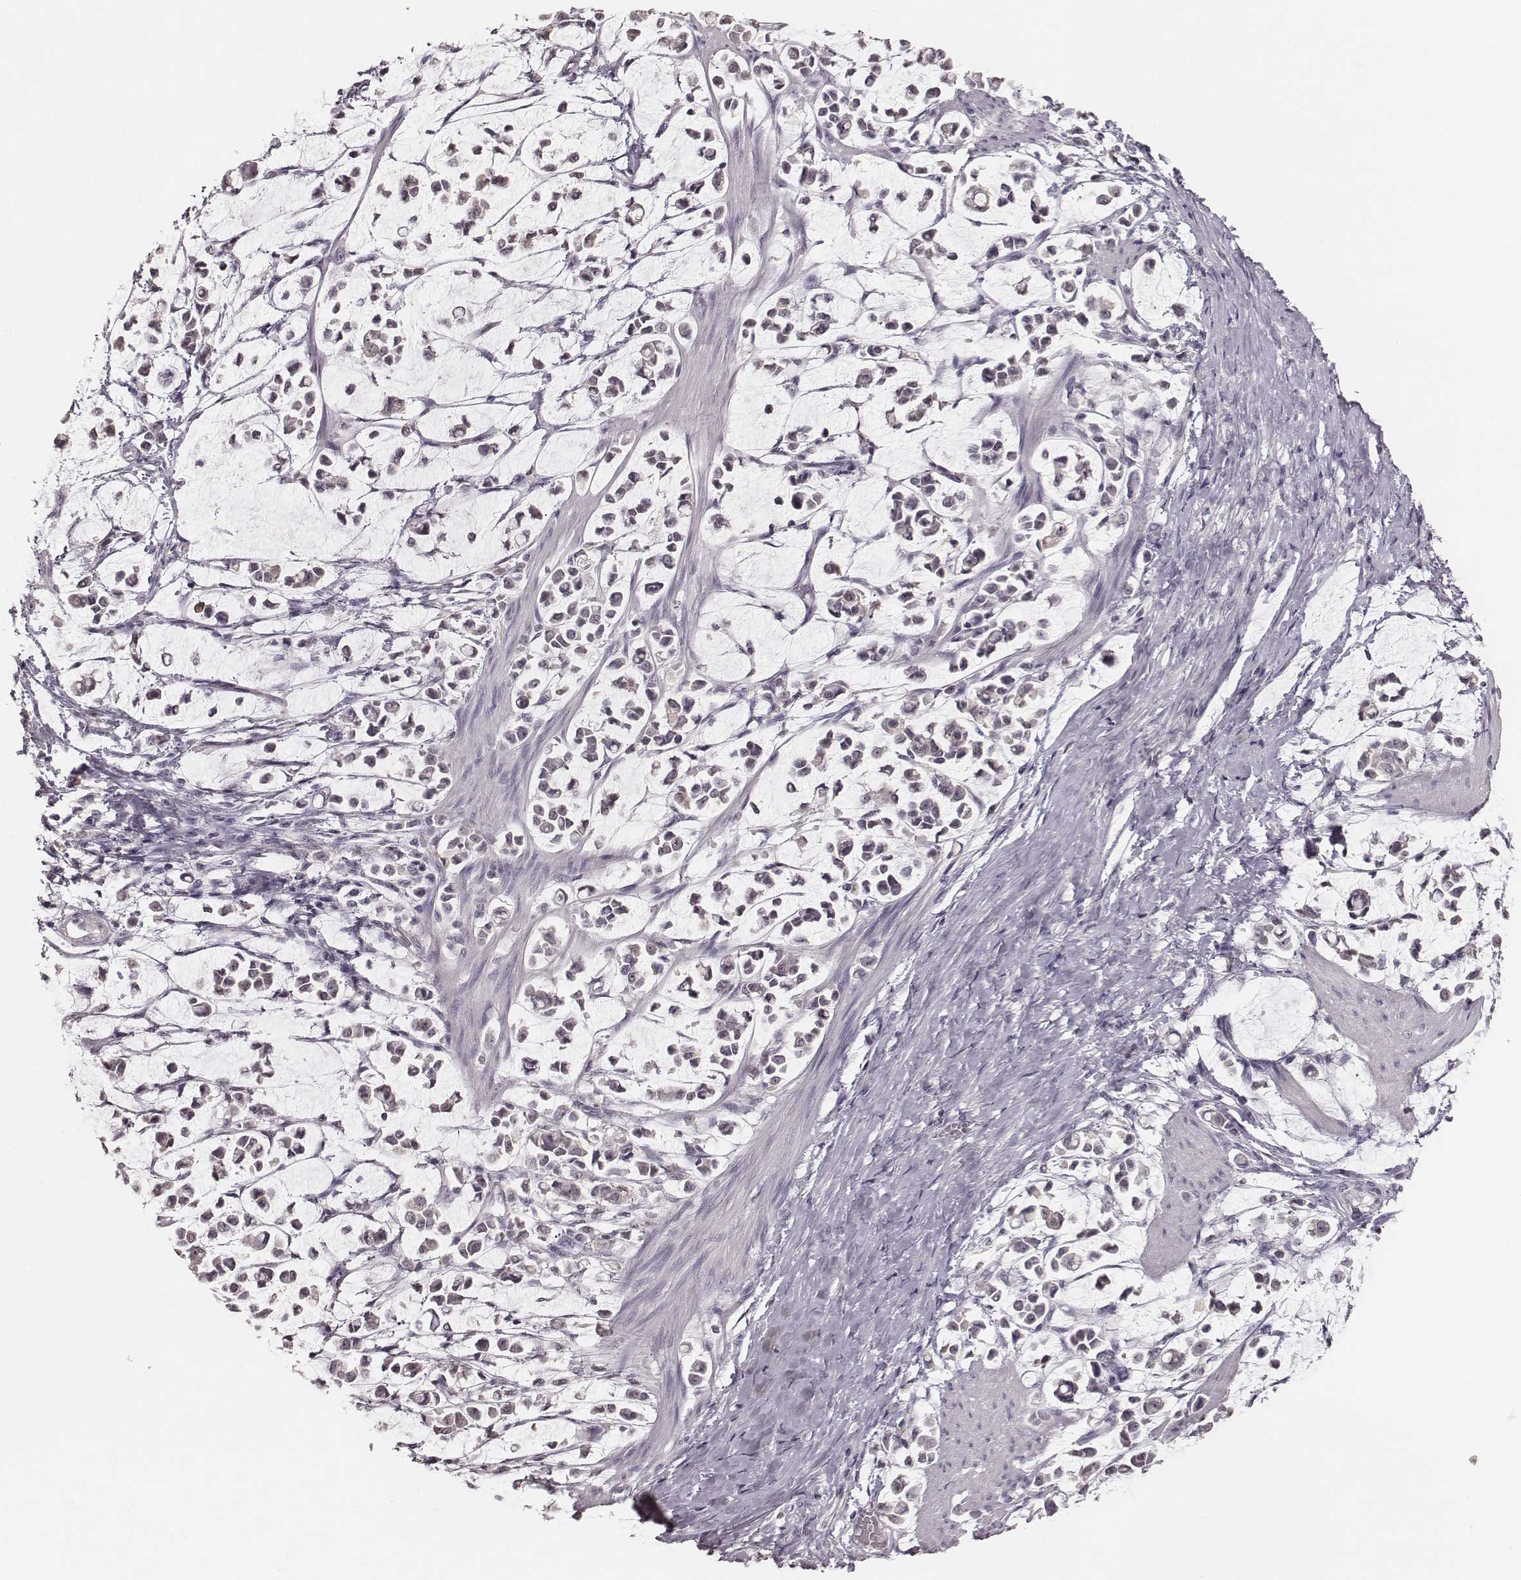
{"staining": {"intensity": "negative", "quantity": "none", "location": "none"}, "tissue": "stomach cancer", "cell_type": "Tumor cells", "image_type": "cancer", "snomed": [{"axis": "morphology", "description": "Adenocarcinoma, NOS"}, {"axis": "topography", "description": "Stomach"}], "caption": "An image of stomach cancer (adenocarcinoma) stained for a protein shows no brown staining in tumor cells.", "gene": "LY6K", "patient": {"sex": "male", "age": 82}}